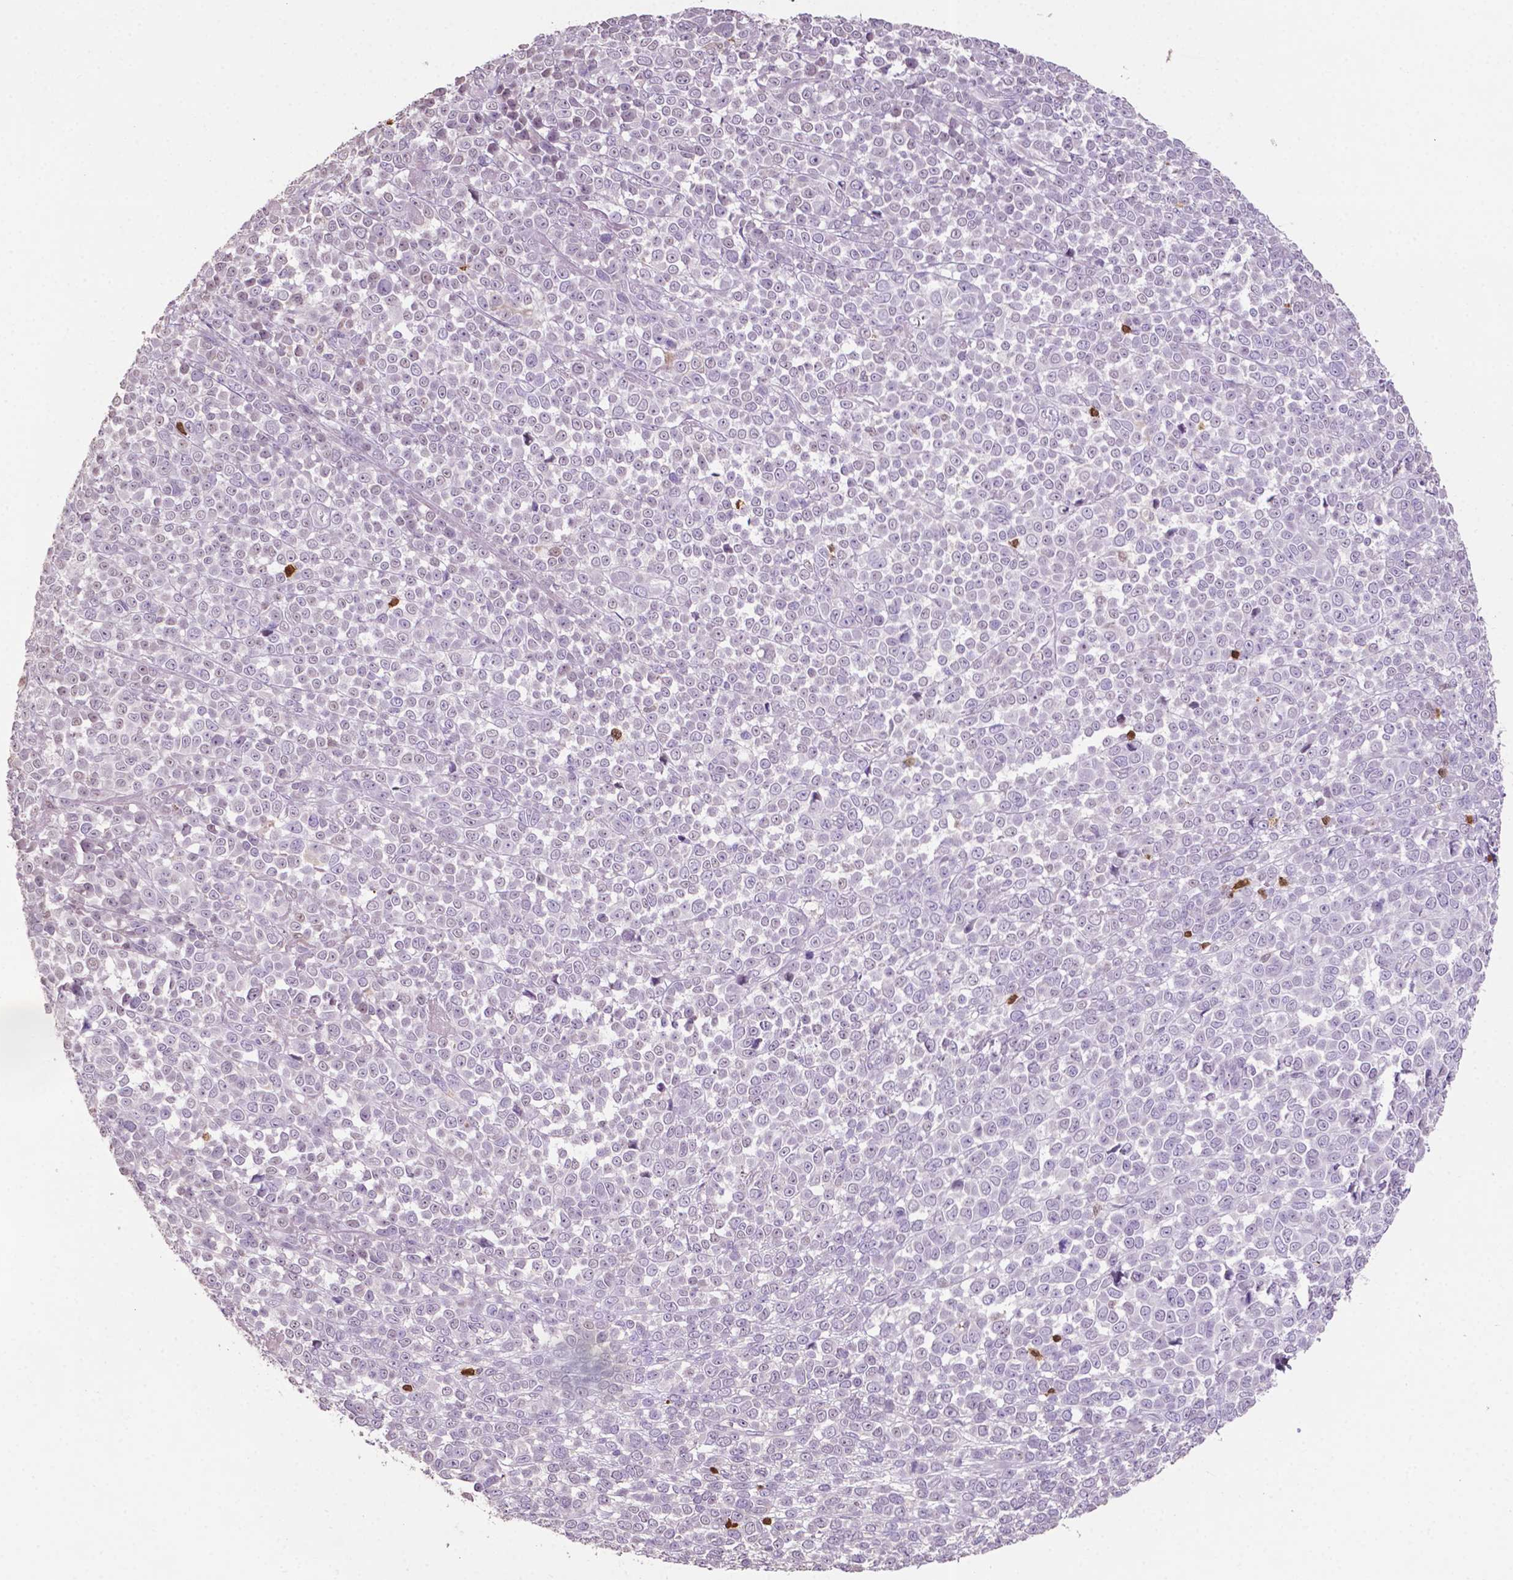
{"staining": {"intensity": "negative", "quantity": "none", "location": "none"}, "tissue": "melanoma", "cell_type": "Tumor cells", "image_type": "cancer", "snomed": [{"axis": "morphology", "description": "Malignant melanoma, NOS"}, {"axis": "topography", "description": "Skin"}], "caption": "This image is of malignant melanoma stained with immunohistochemistry to label a protein in brown with the nuclei are counter-stained blue. There is no staining in tumor cells. (Brightfield microscopy of DAB (3,3'-diaminobenzidine) immunohistochemistry at high magnification).", "gene": "TBC1D10C", "patient": {"sex": "female", "age": 95}}